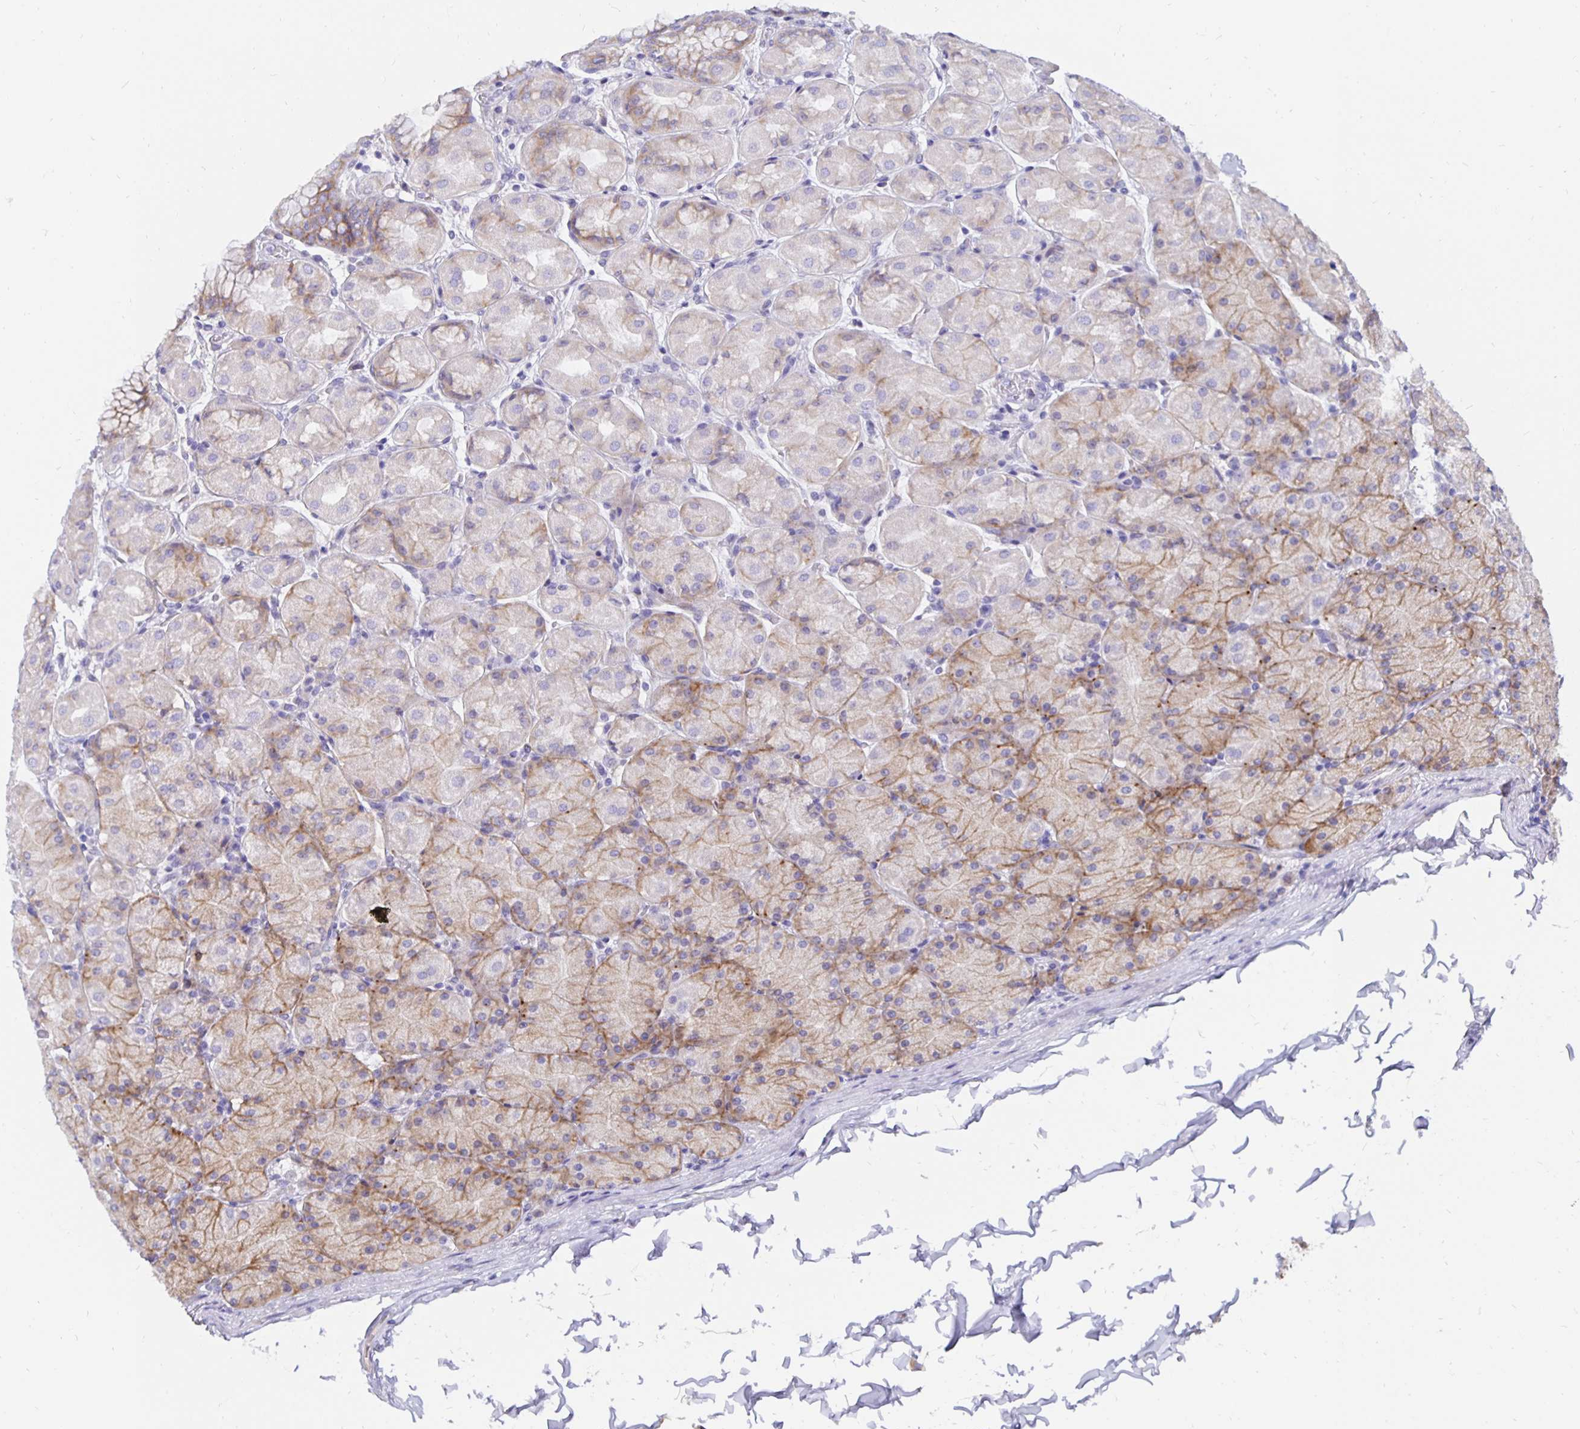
{"staining": {"intensity": "moderate", "quantity": "25%-75%", "location": "cytoplasmic/membranous"}, "tissue": "stomach", "cell_type": "Glandular cells", "image_type": "normal", "snomed": [{"axis": "morphology", "description": "Normal tissue, NOS"}, {"axis": "topography", "description": "Stomach, upper"}], "caption": "Stomach stained with DAB (3,3'-diaminobenzidine) IHC reveals medium levels of moderate cytoplasmic/membranous expression in approximately 25%-75% of glandular cells.", "gene": "DNAI2", "patient": {"sex": "female", "age": 56}}